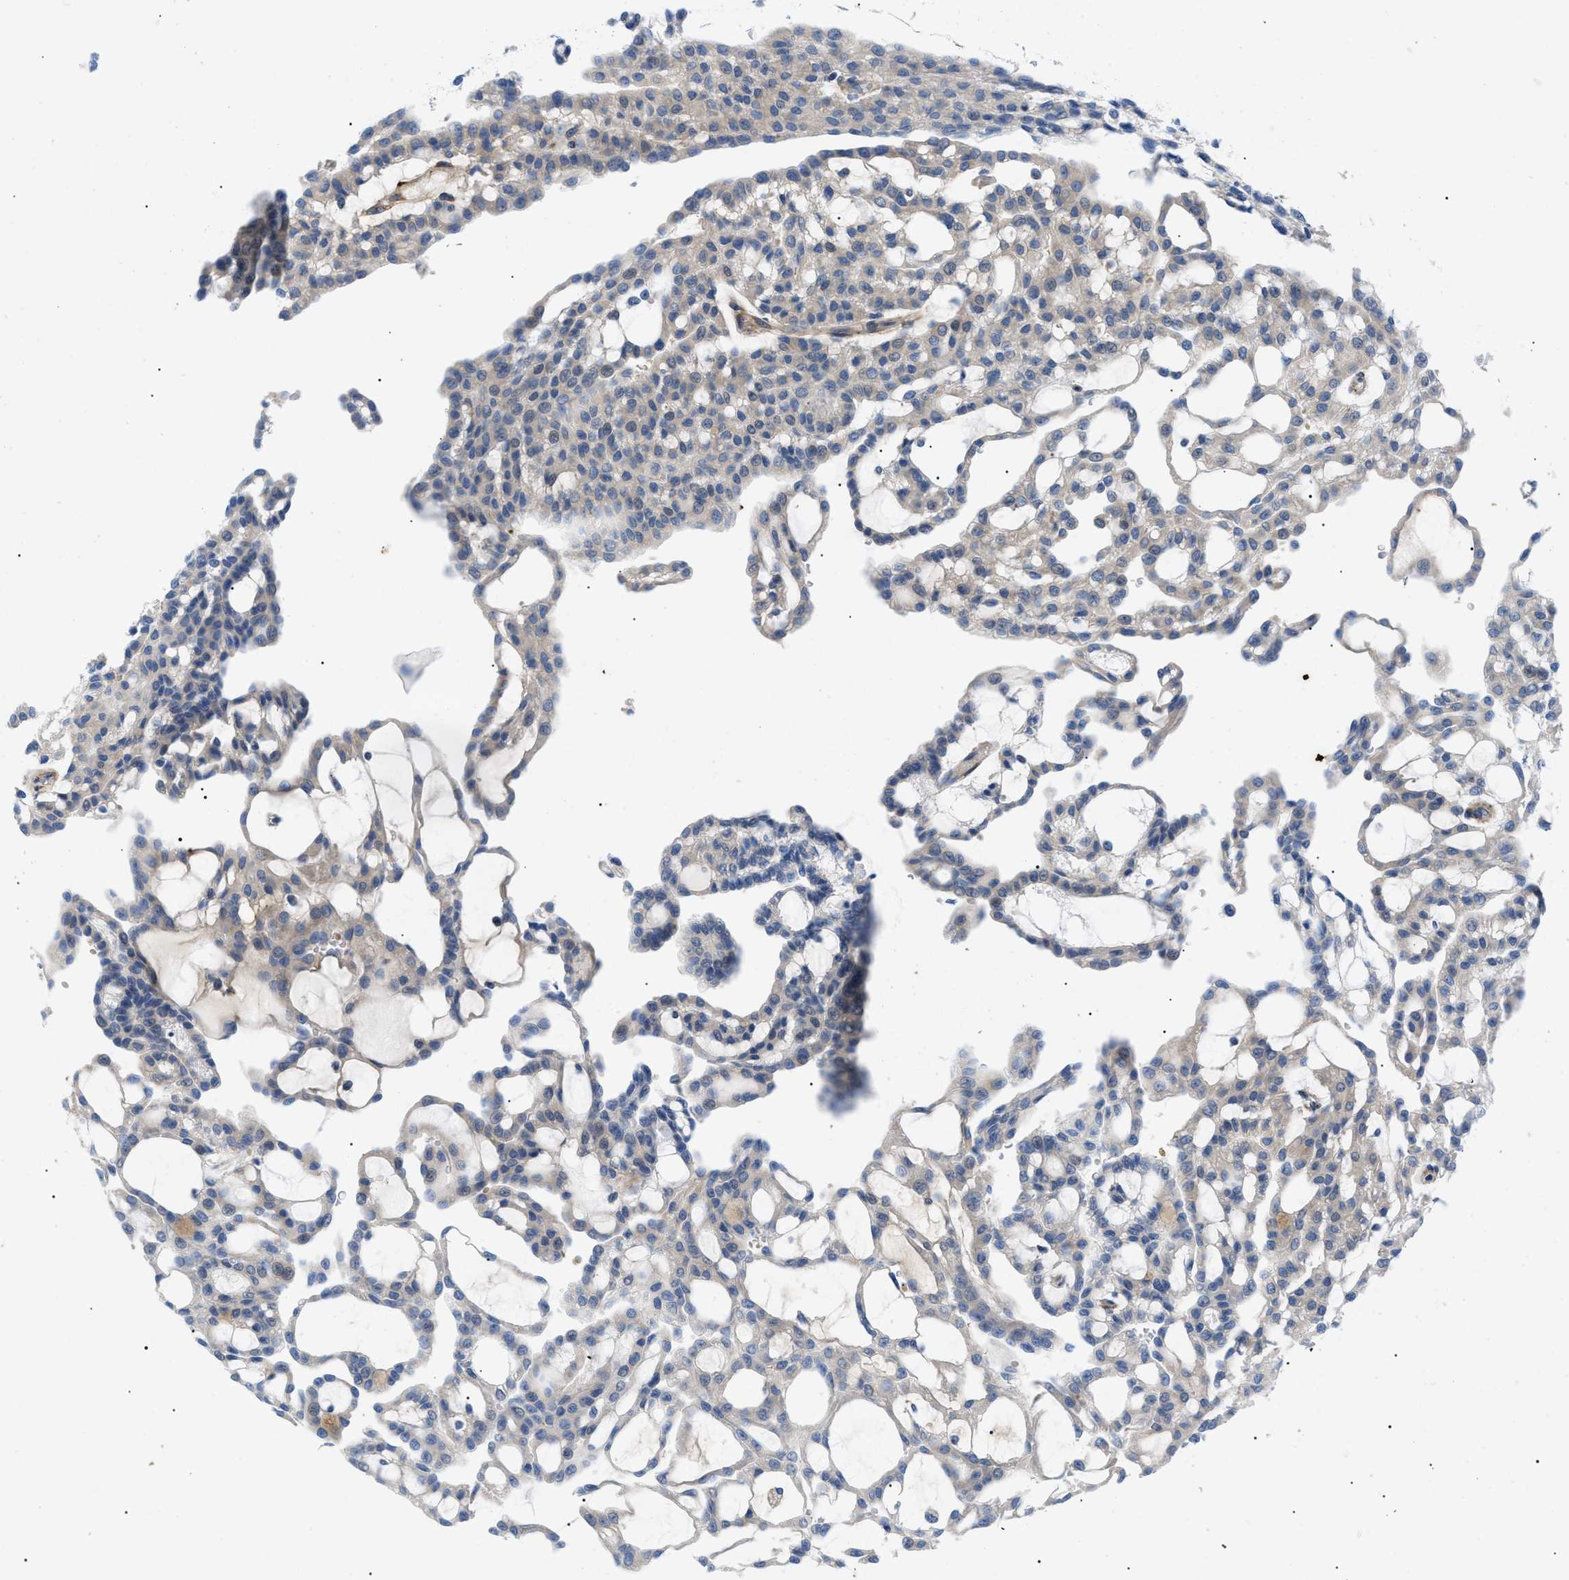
{"staining": {"intensity": "weak", "quantity": "25%-75%", "location": "cytoplasmic/membranous"}, "tissue": "renal cancer", "cell_type": "Tumor cells", "image_type": "cancer", "snomed": [{"axis": "morphology", "description": "Adenocarcinoma, NOS"}, {"axis": "topography", "description": "Kidney"}], "caption": "Immunohistochemistry (IHC) (DAB (3,3'-diaminobenzidine)) staining of renal cancer (adenocarcinoma) shows weak cytoplasmic/membranous protein positivity in approximately 25%-75% of tumor cells. Nuclei are stained in blue.", "gene": "HSPB8", "patient": {"sex": "male", "age": 63}}